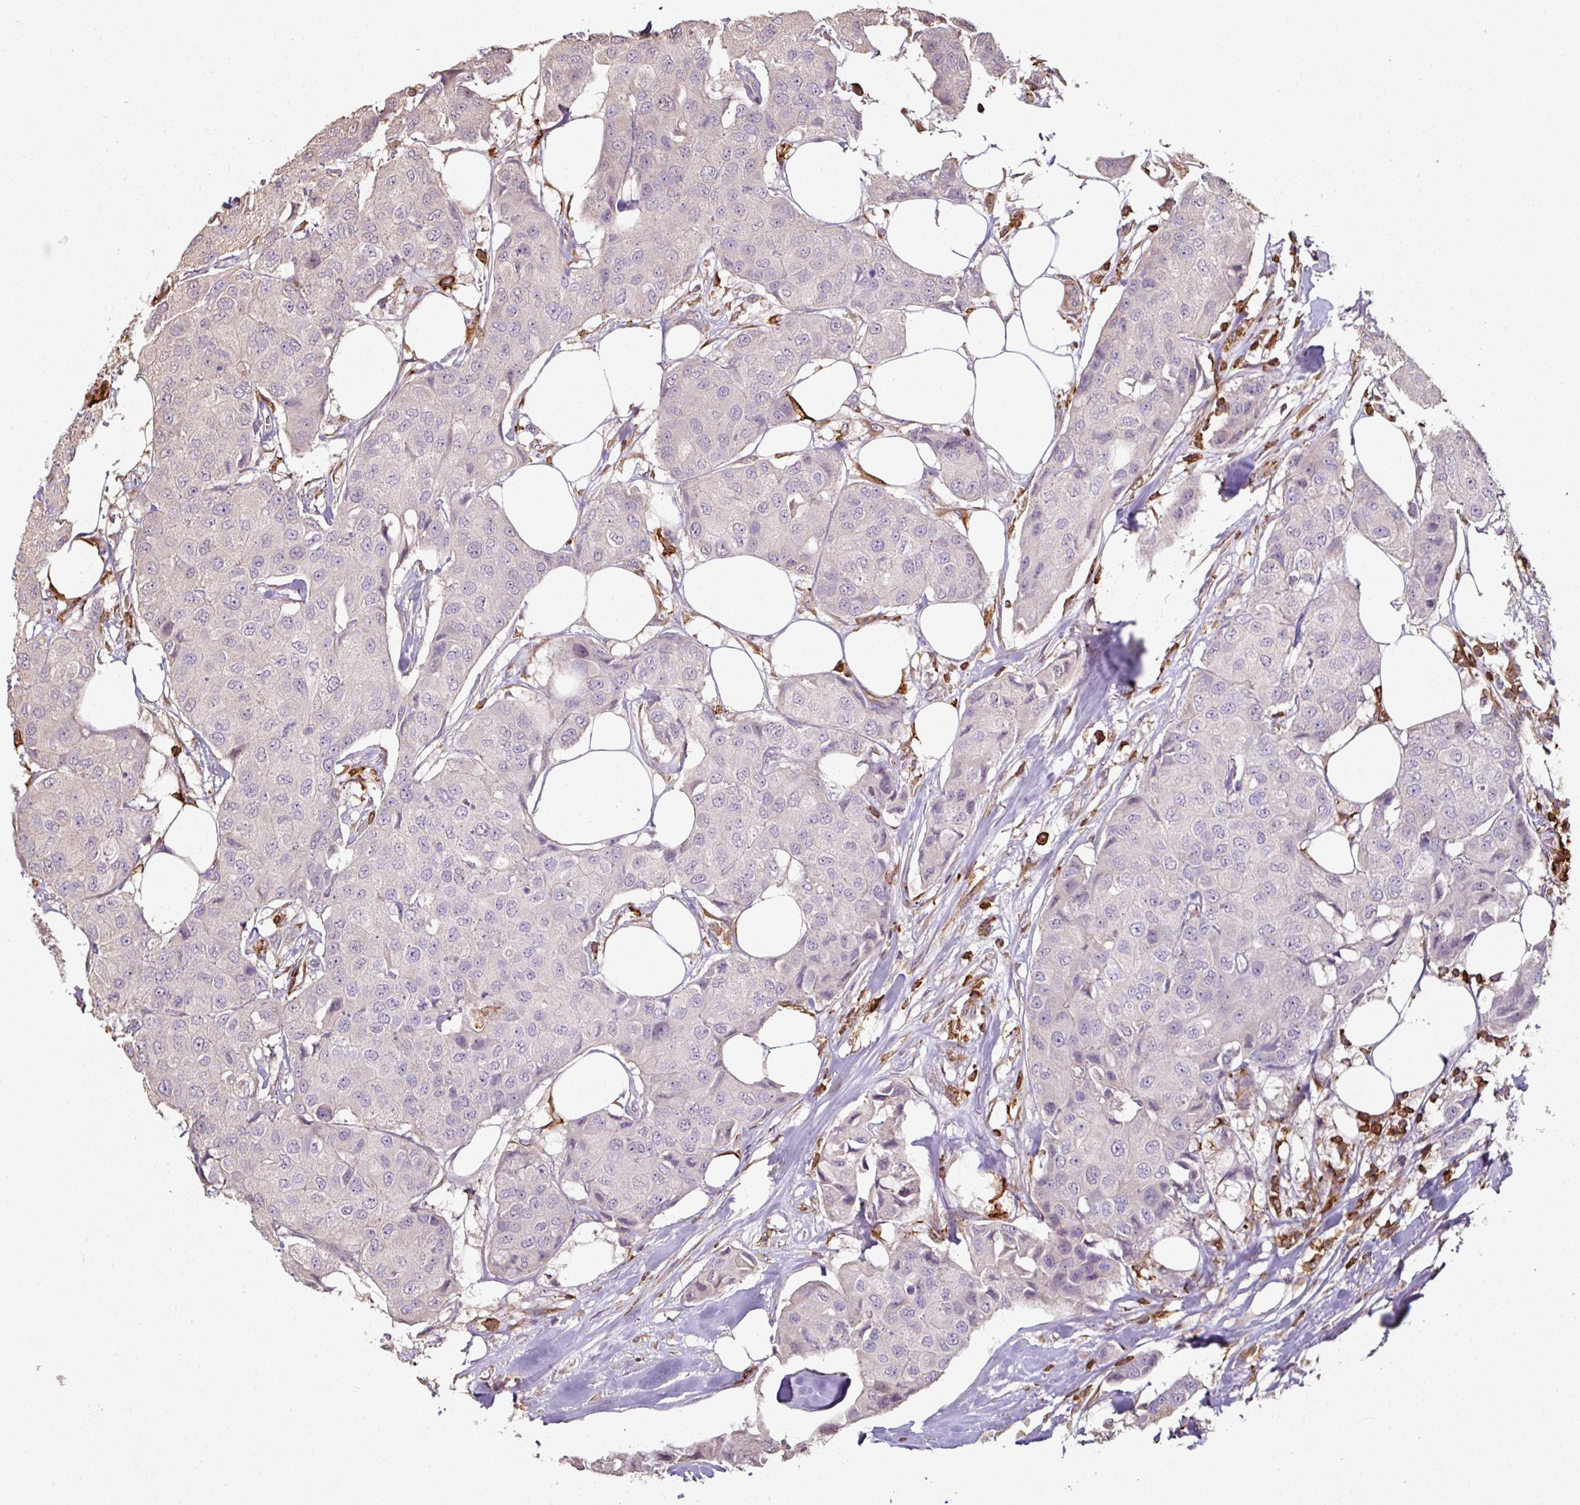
{"staining": {"intensity": "negative", "quantity": "none", "location": "none"}, "tissue": "breast cancer", "cell_type": "Tumor cells", "image_type": "cancer", "snomed": [{"axis": "morphology", "description": "Duct carcinoma"}, {"axis": "topography", "description": "Breast"}], "caption": "The image demonstrates no staining of tumor cells in breast infiltrating ductal carcinoma. The staining was performed using DAB to visualize the protein expression in brown, while the nuclei were stained in blue with hematoxylin (Magnification: 20x).", "gene": "OLFML2B", "patient": {"sex": "female", "age": 80}}